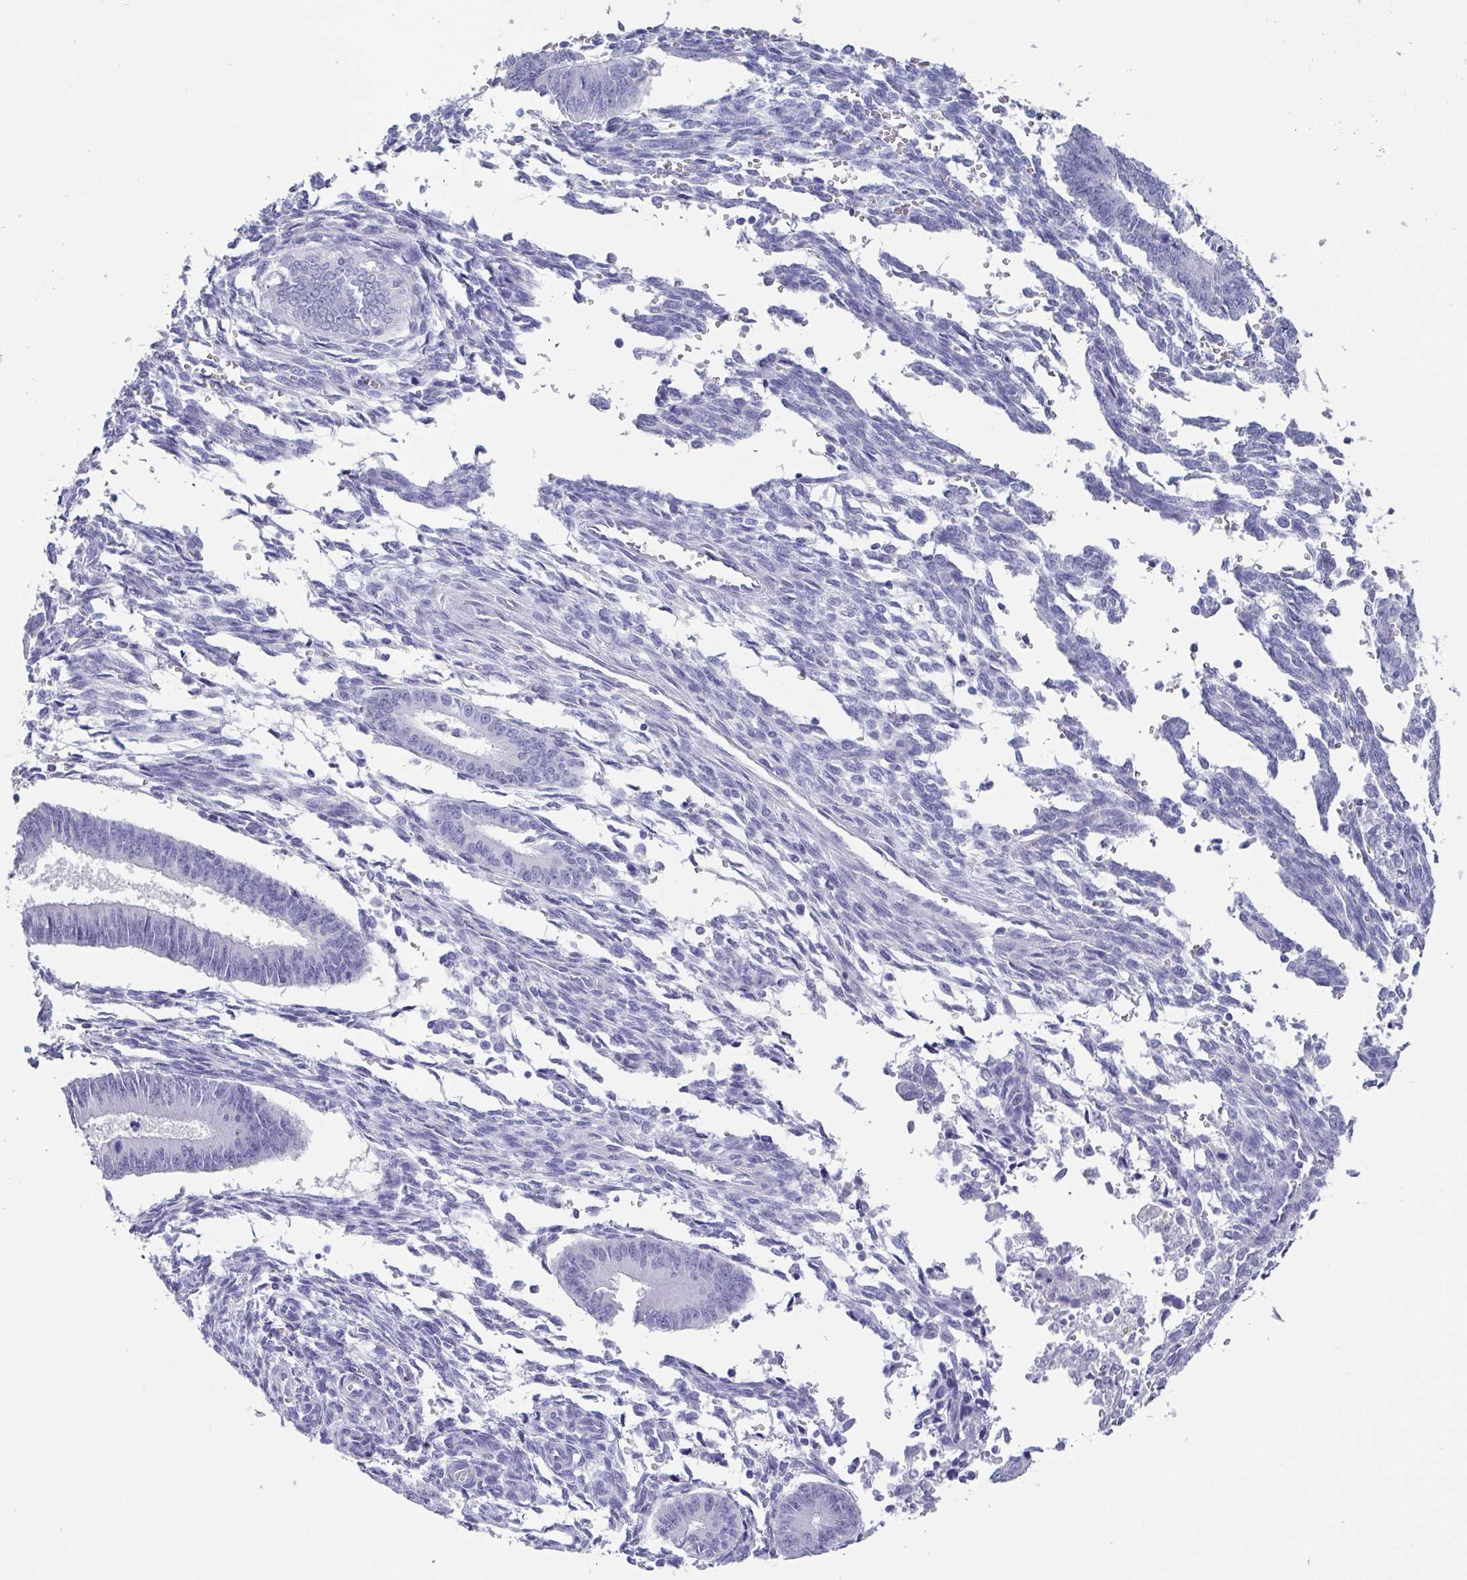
{"staining": {"intensity": "negative", "quantity": "none", "location": "none"}, "tissue": "endometrial cancer", "cell_type": "Tumor cells", "image_type": "cancer", "snomed": [{"axis": "morphology", "description": "Adenocarcinoma, NOS"}, {"axis": "topography", "description": "Endometrium"}], "caption": "Immunohistochemistry image of neoplastic tissue: endometrial cancer stained with DAB (3,3'-diaminobenzidine) demonstrates no significant protein staining in tumor cells.", "gene": "SCGN", "patient": {"sex": "female", "age": 50}}